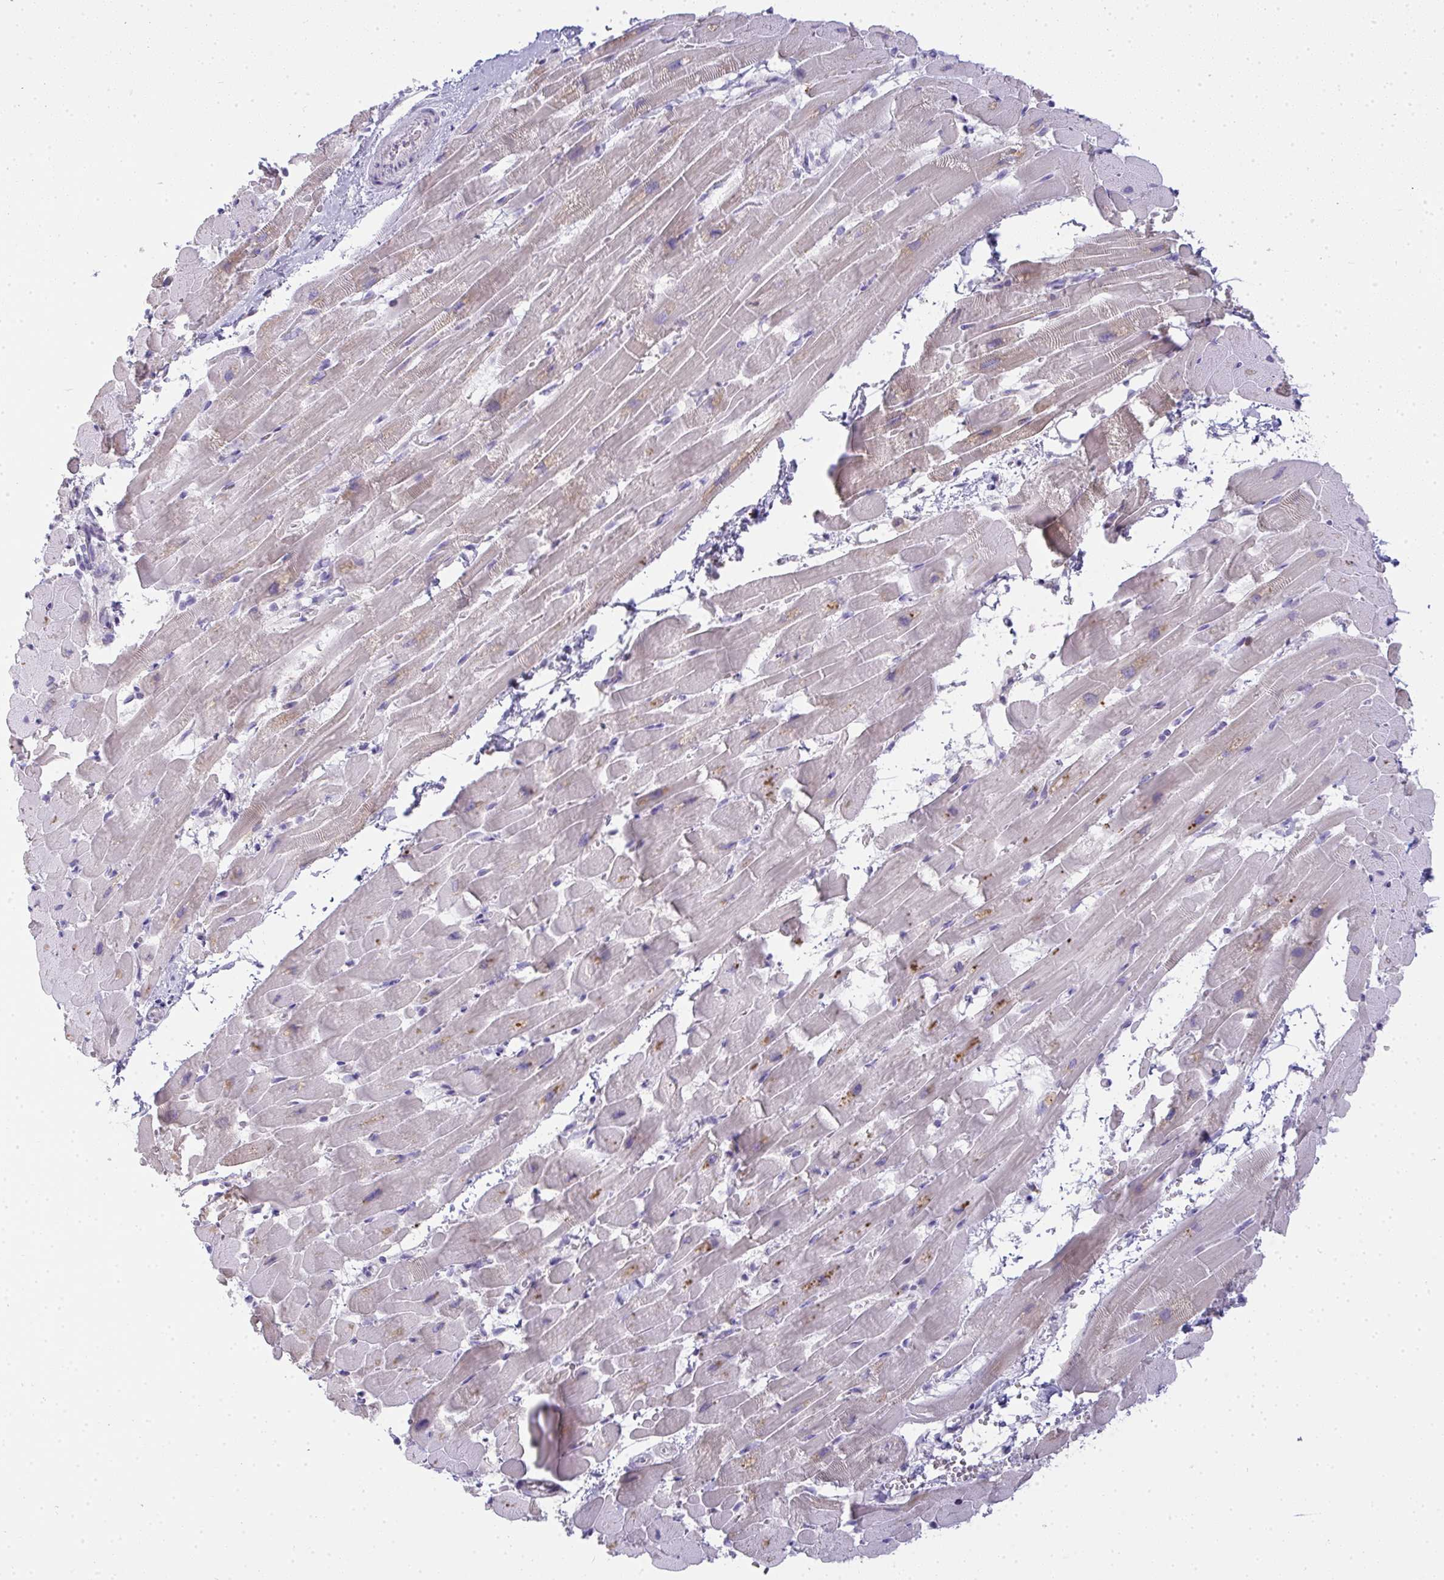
{"staining": {"intensity": "negative", "quantity": "none", "location": "none"}, "tissue": "heart muscle", "cell_type": "Cardiomyocytes", "image_type": "normal", "snomed": [{"axis": "morphology", "description": "Normal tissue, NOS"}, {"axis": "topography", "description": "Heart"}], "caption": "The image shows no significant expression in cardiomyocytes of heart muscle.", "gene": "GSDMB", "patient": {"sex": "male", "age": 37}}